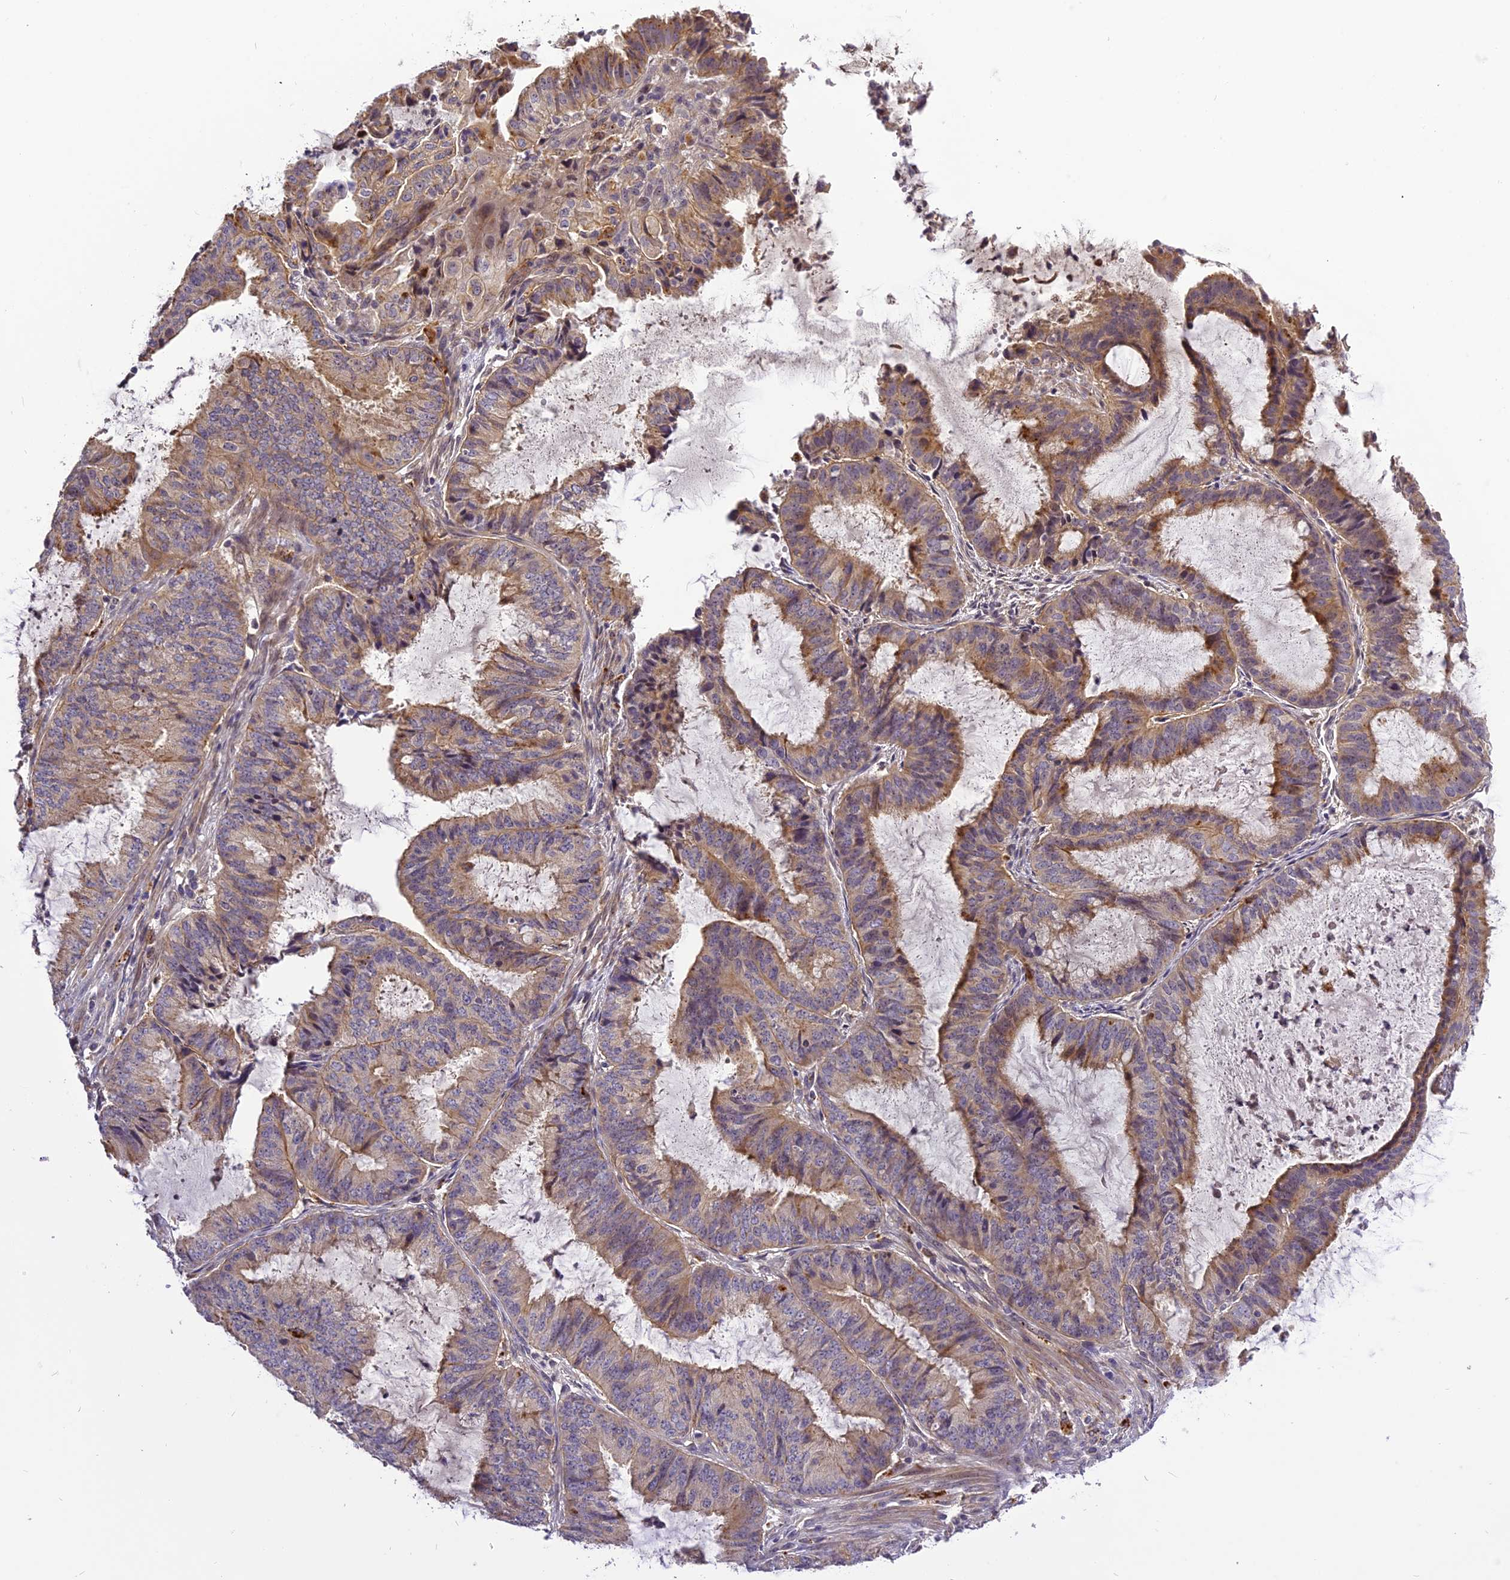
{"staining": {"intensity": "moderate", "quantity": "25%-75%", "location": "cytoplasmic/membranous"}, "tissue": "endometrial cancer", "cell_type": "Tumor cells", "image_type": "cancer", "snomed": [{"axis": "morphology", "description": "Adenocarcinoma, NOS"}, {"axis": "topography", "description": "Endometrium"}], "caption": "Endometrial cancer (adenocarcinoma) stained with a protein marker exhibits moderate staining in tumor cells.", "gene": "FNIP2", "patient": {"sex": "female", "age": 51}}